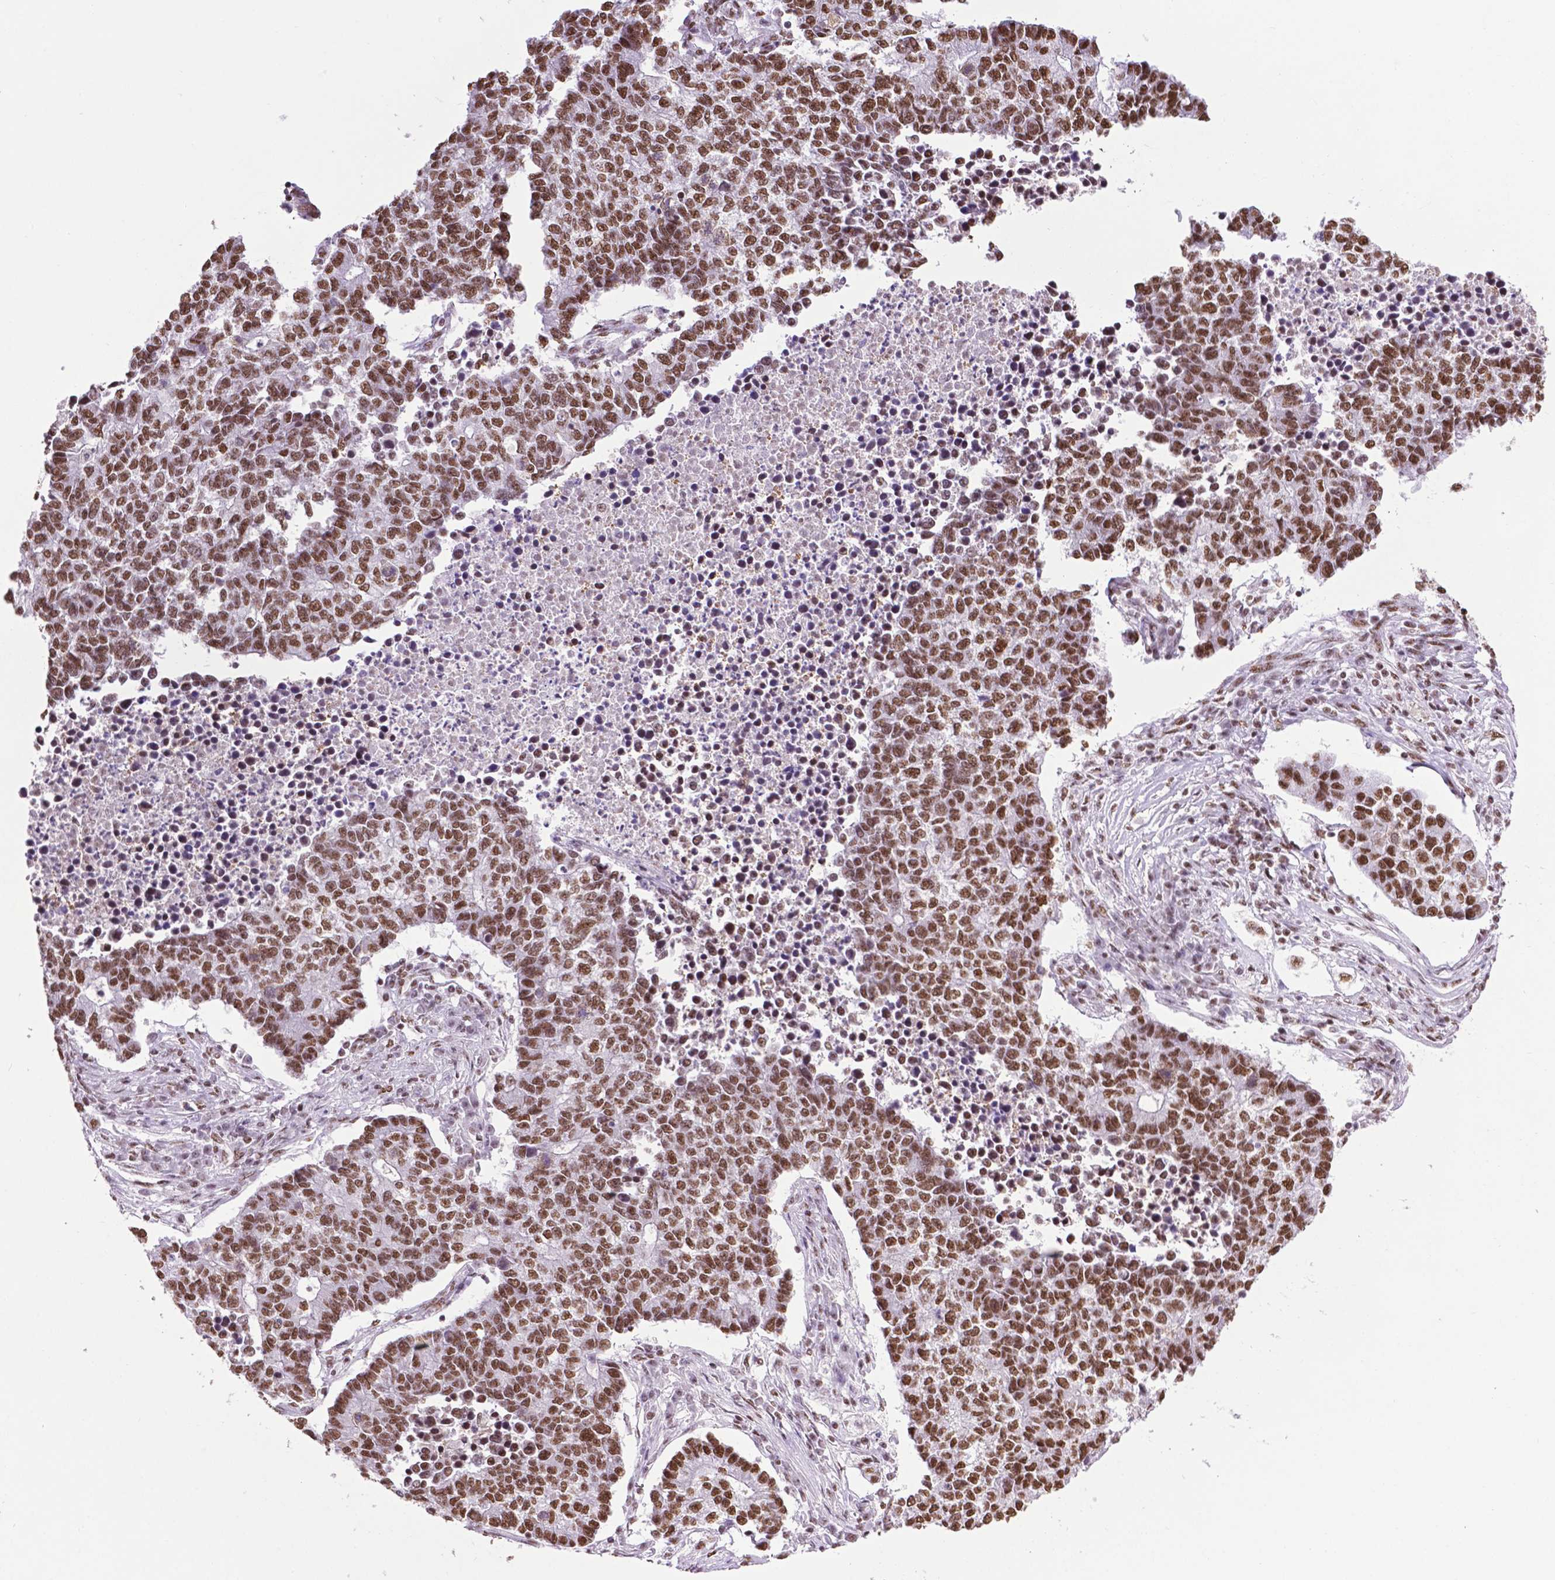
{"staining": {"intensity": "moderate", "quantity": ">75%", "location": "nuclear"}, "tissue": "lung cancer", "cell_type": "Tumor cells", "image_type": "cancer", "snomed": [{"axis": "morphology", "description": "Adenocarcinoma, NOS"}, {"axis": "topography", "description": "Lung"}], "caption": "The immunohistochemical stain highlights moderate nuclear expression in tumor cells of lung cancer (adenocarcinoma) tissue.", "gene": "CCAR2", "patient": {"sex": "male", "age": 57}}